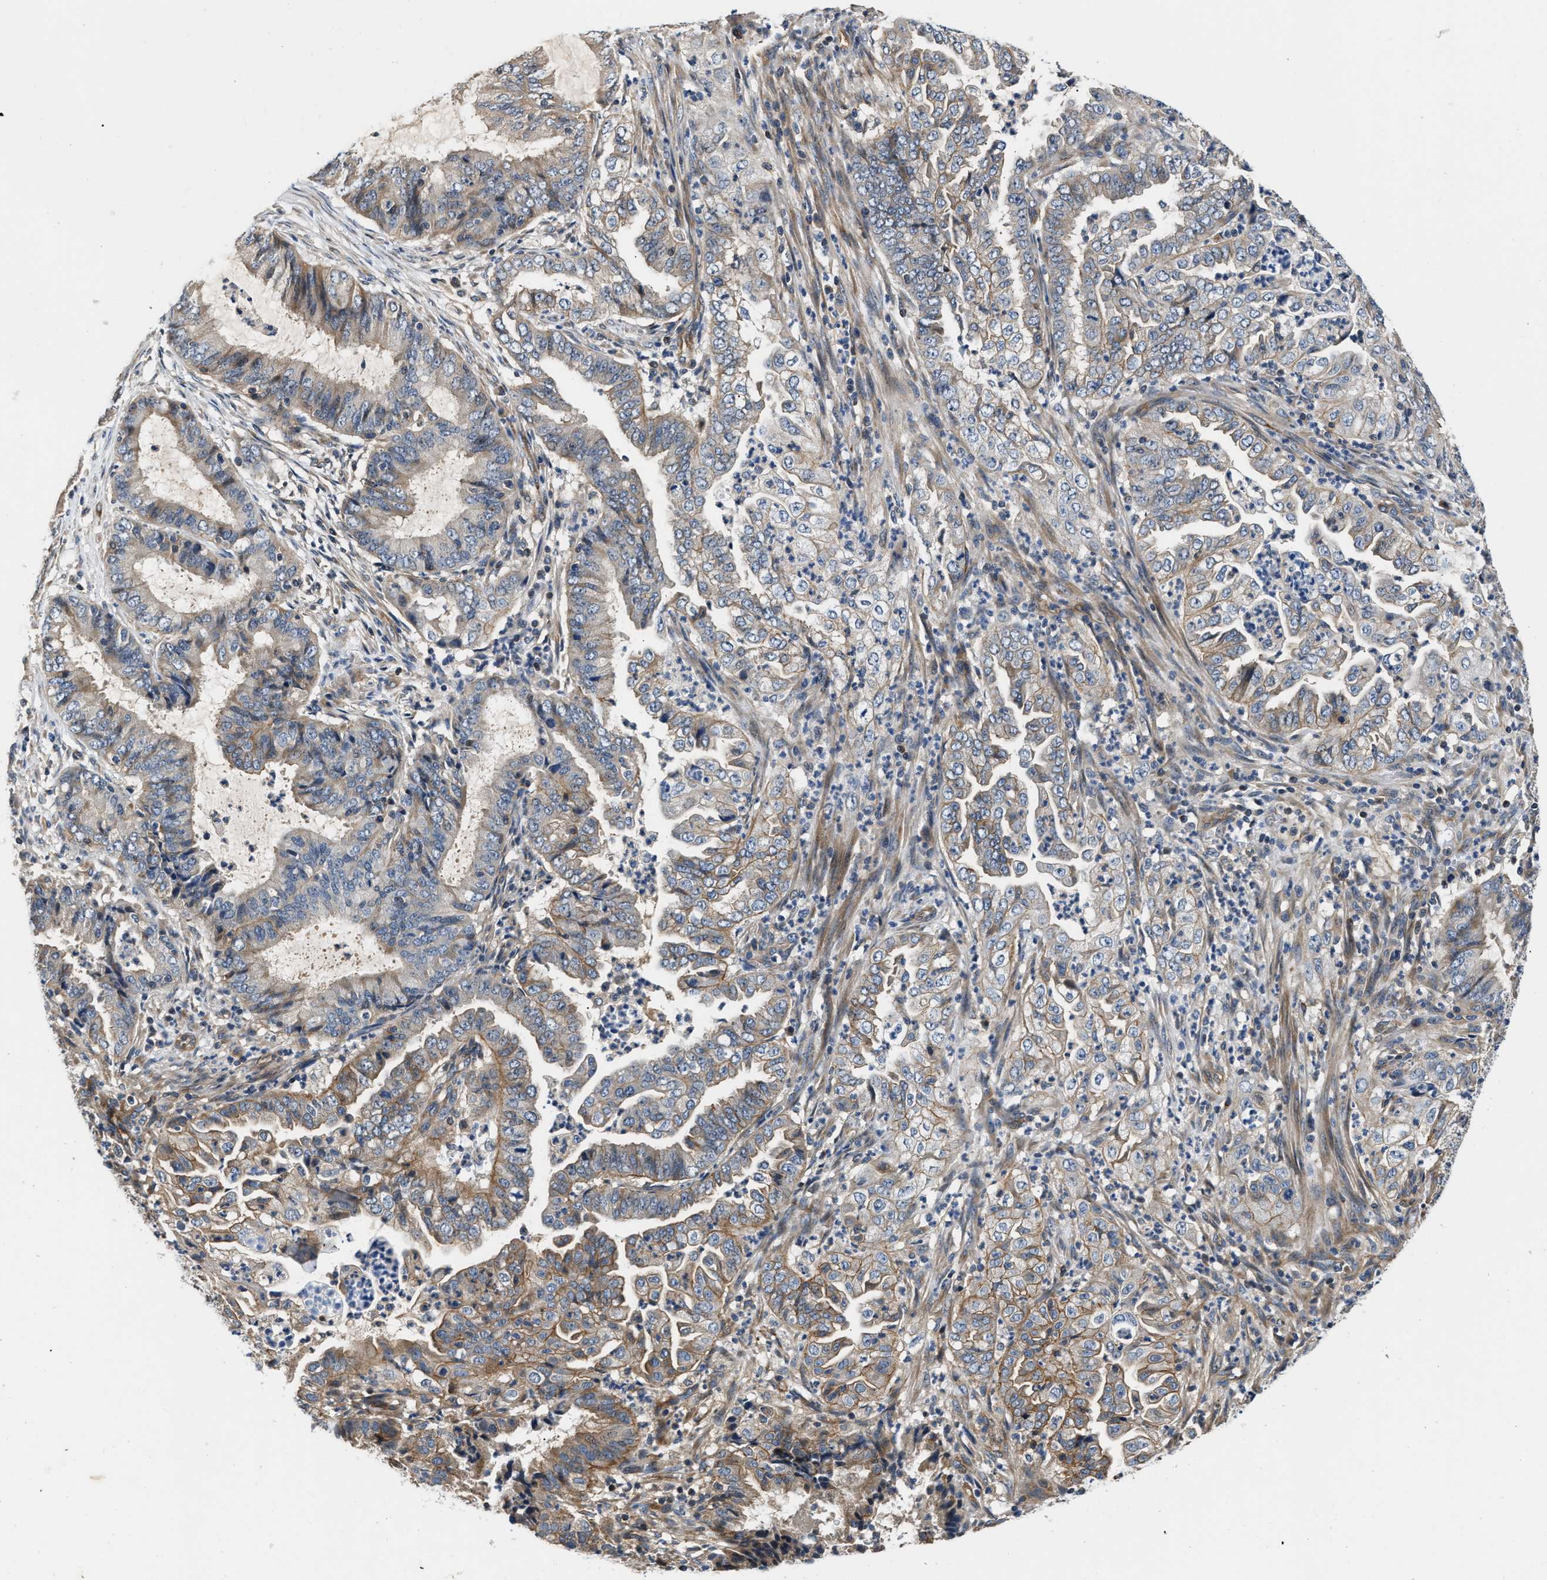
{"staining": {"intensity": "weak", "quantity": "25%-75%", "location": "cytoplasmic/membranous"}, "tissue": "endometrial cancer", "cell_type": "Tumor cells", "image_type": "cancer", "snomed": [{"axis": "morphology", "description": "Adenocarcinoma, NOS"}, {"axis": "topography", "description": "Endometrium"}], "caption": "Endometrial cancer (adenocarcinoma) stained for a protein demonstrates weak cytoplasmic/membranous positivity in tumor cells.", "gene": "TEX2", "patient": {"sex": "female", "age": 51}}